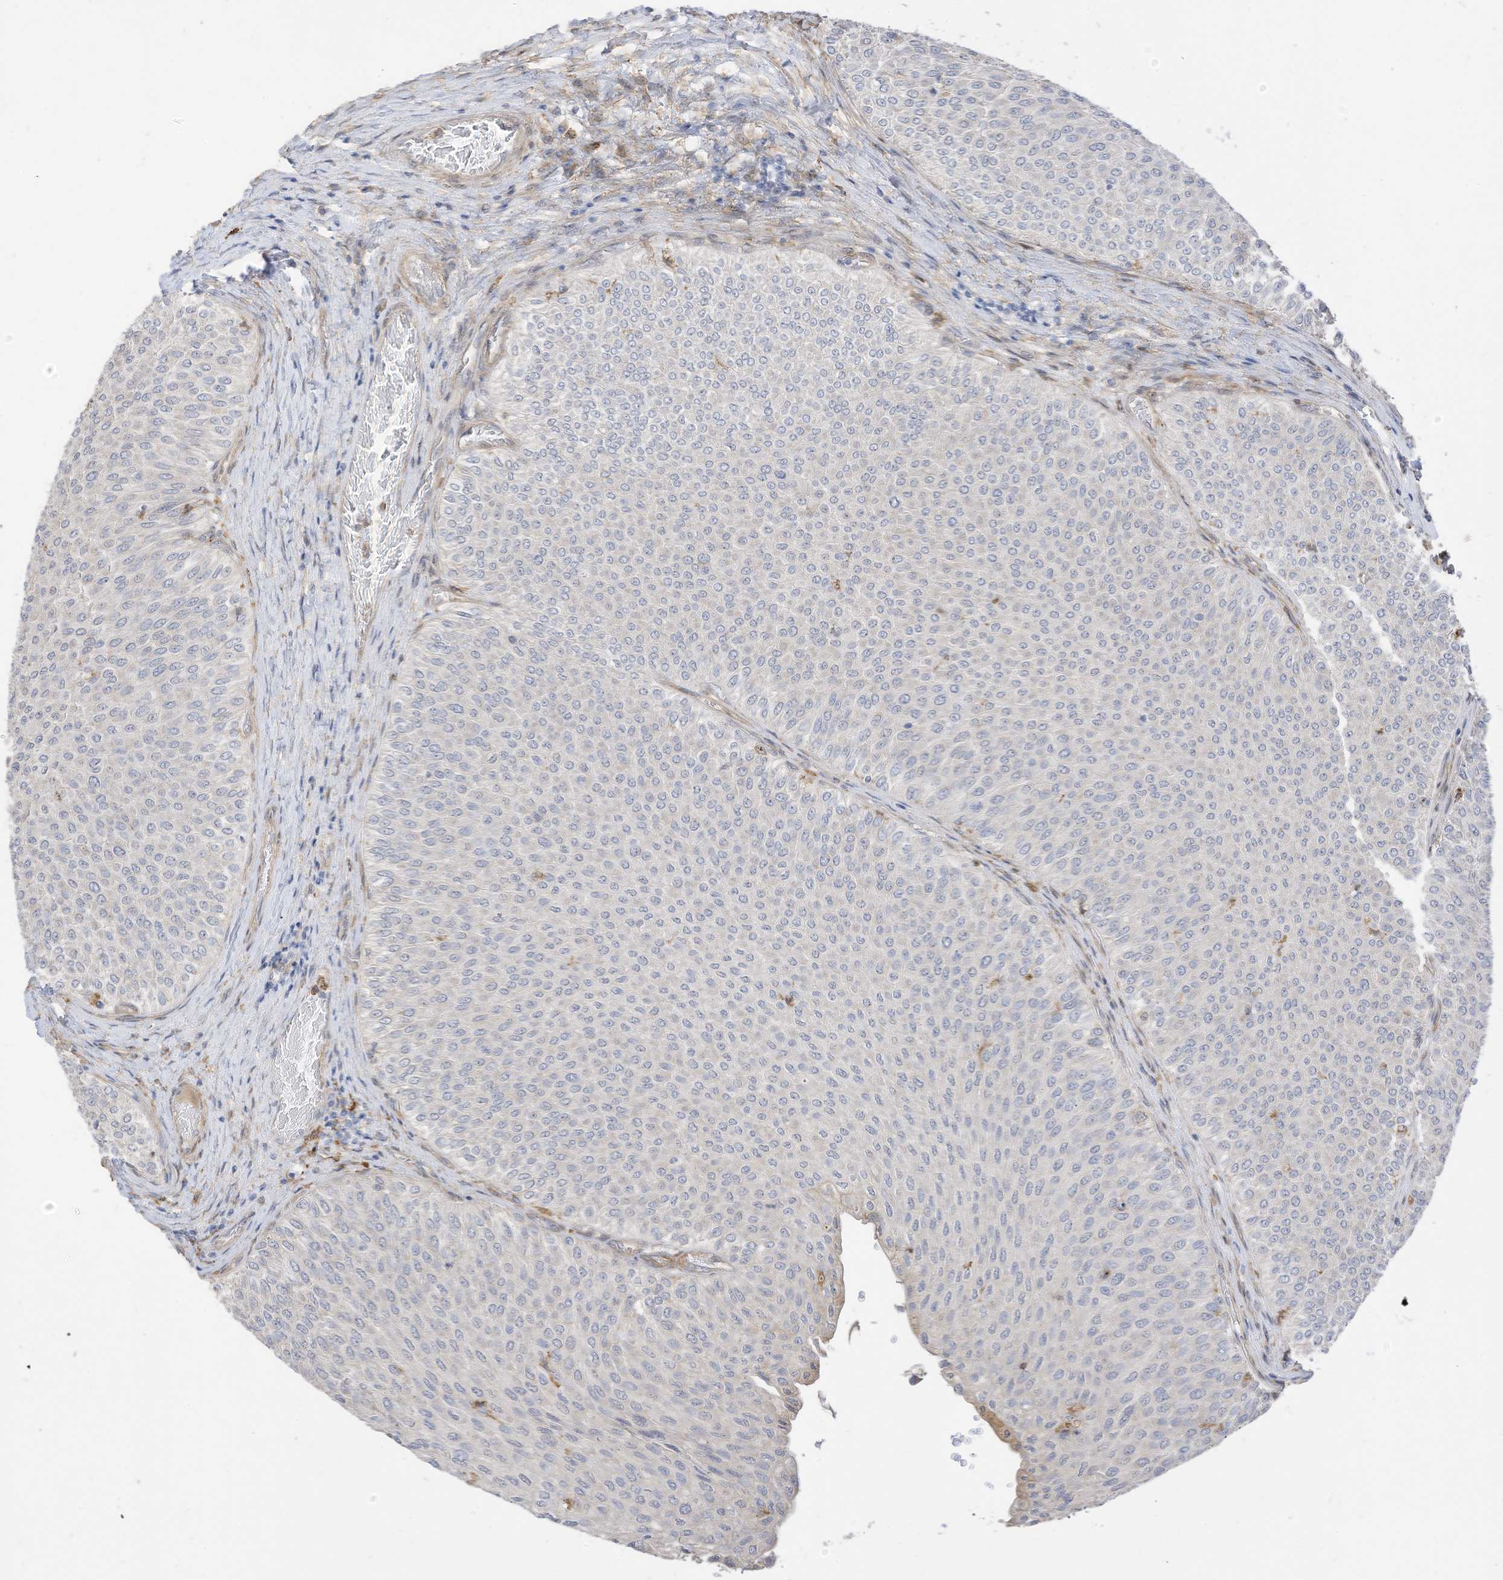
{"staining": {"intensity": "negative", "quantity": "none", "location": "none"}, "tissue": "urothelial cancer", "cell_type": "Tumor cells", "image_type": "cancer", "snomed": [{"axis": "morphology", "description": "Urothelial carcinoma, Low grade"}, {"axis": "topography", "description": "Urinary bladder"}], "caption": "This is an IHC histopathology image of human low-grade urothelial carcinoma. There is no staining in tumor cells.", "gene": "ATP13A1", "patient": {"sex": "male", "age": 78}}